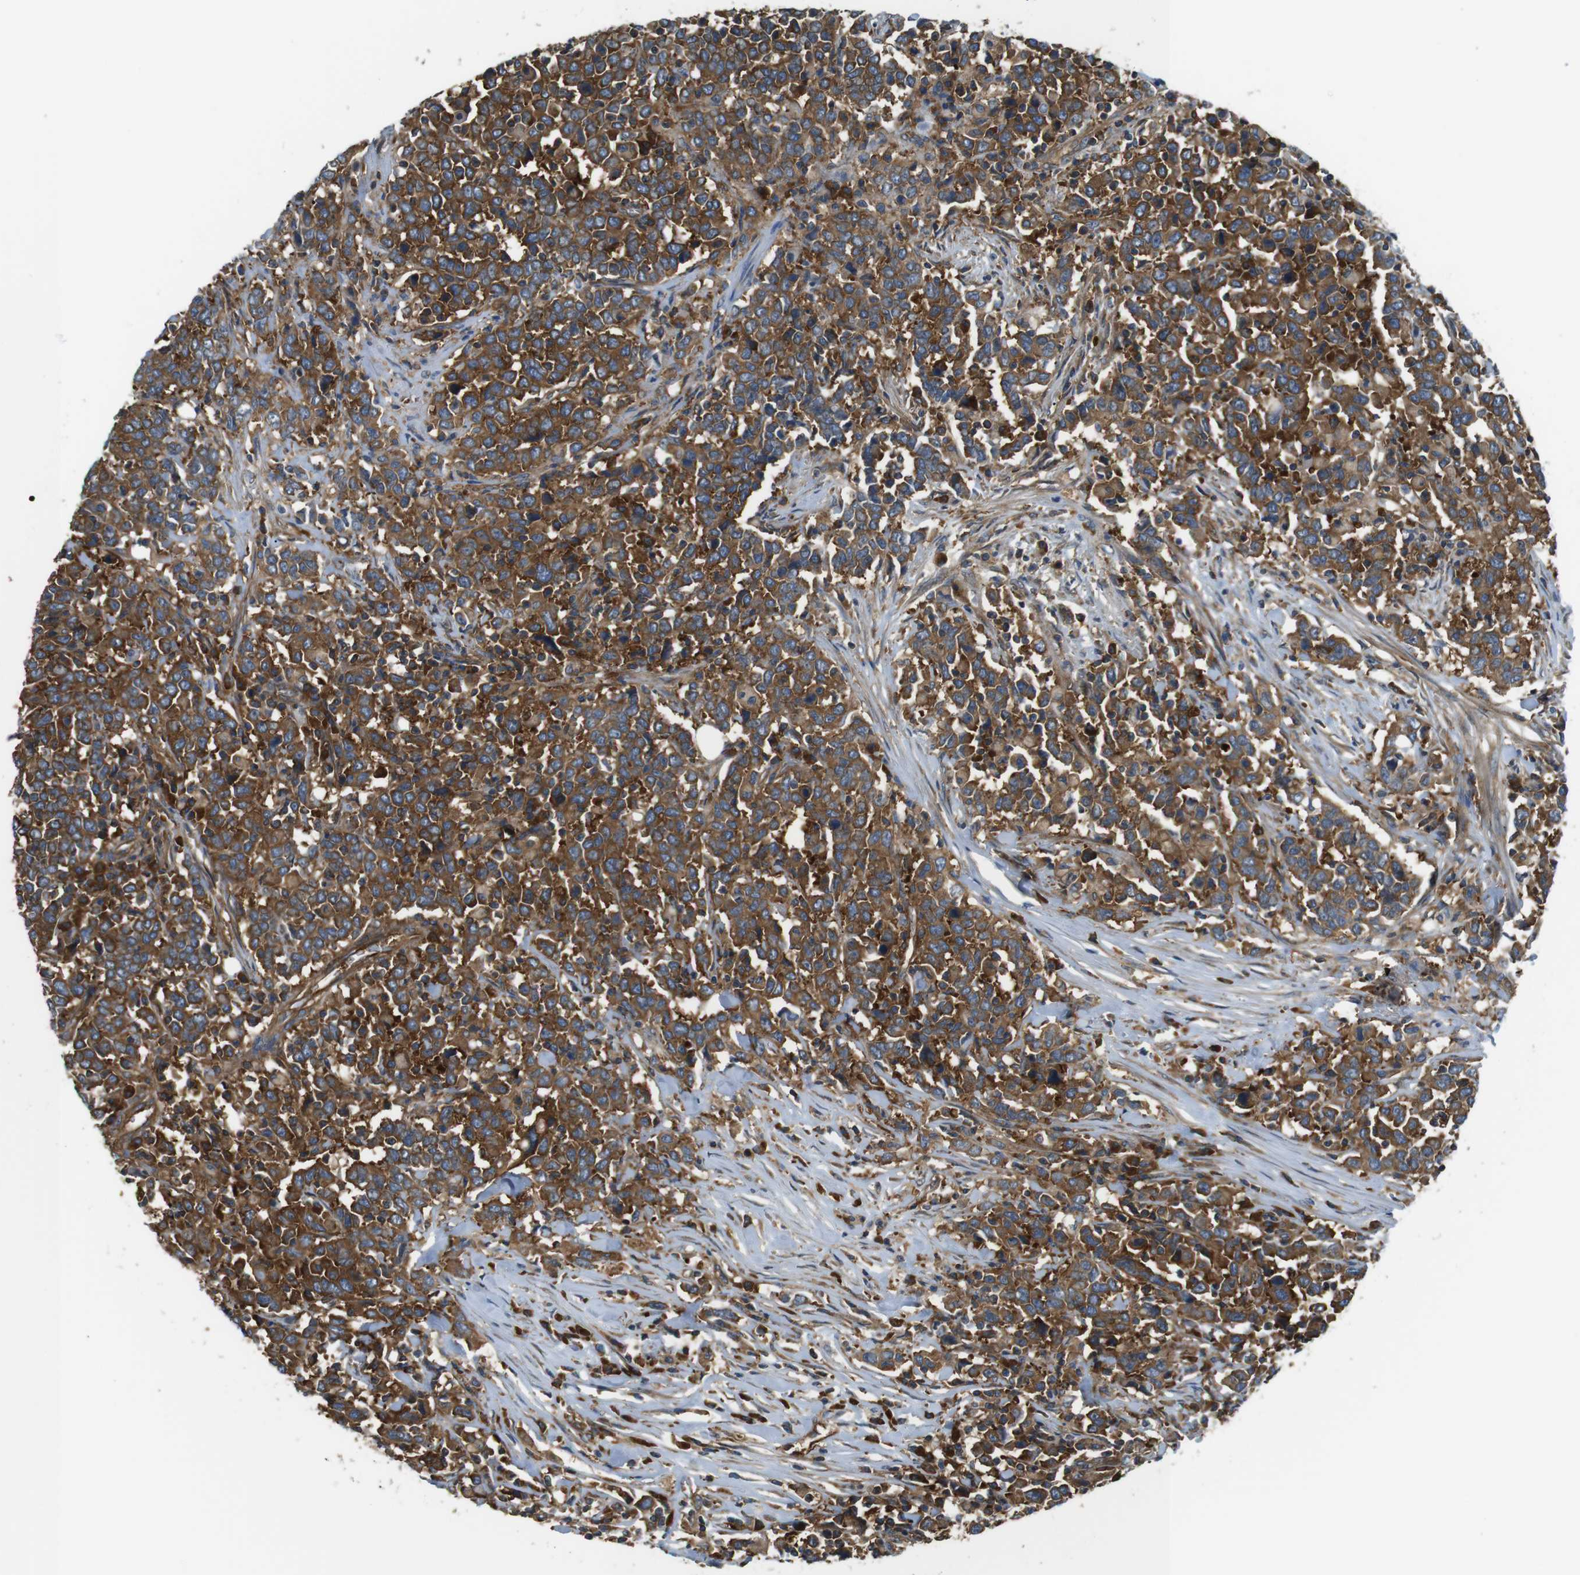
{"staining": {"intensity": "moderate", "quantity": ">75%", "location": "cytoplasmic/membranous"}, "tissue": "urothelial cancer", "cell_type": "Tumor cells", "image_type": "cancer", "snomed": [{"axis": "morphology", "description": "Urothelial carcinoma, High grade"}, {"axis": "topography", "description": "Urinary bladder"}], "caption": "IHC photomicrograph of neoplastic tissue: urothelial cancer stained using immunohistochemistry (IHC) exhibits medium levels of moderate protein expression localized specifically in the cytoplasmic/membranous of tumor cells, appearing as a cytoplasmic/membranous brown color.", "gene": "TSC1", "patient": {"sex": "male", "age": 61}}